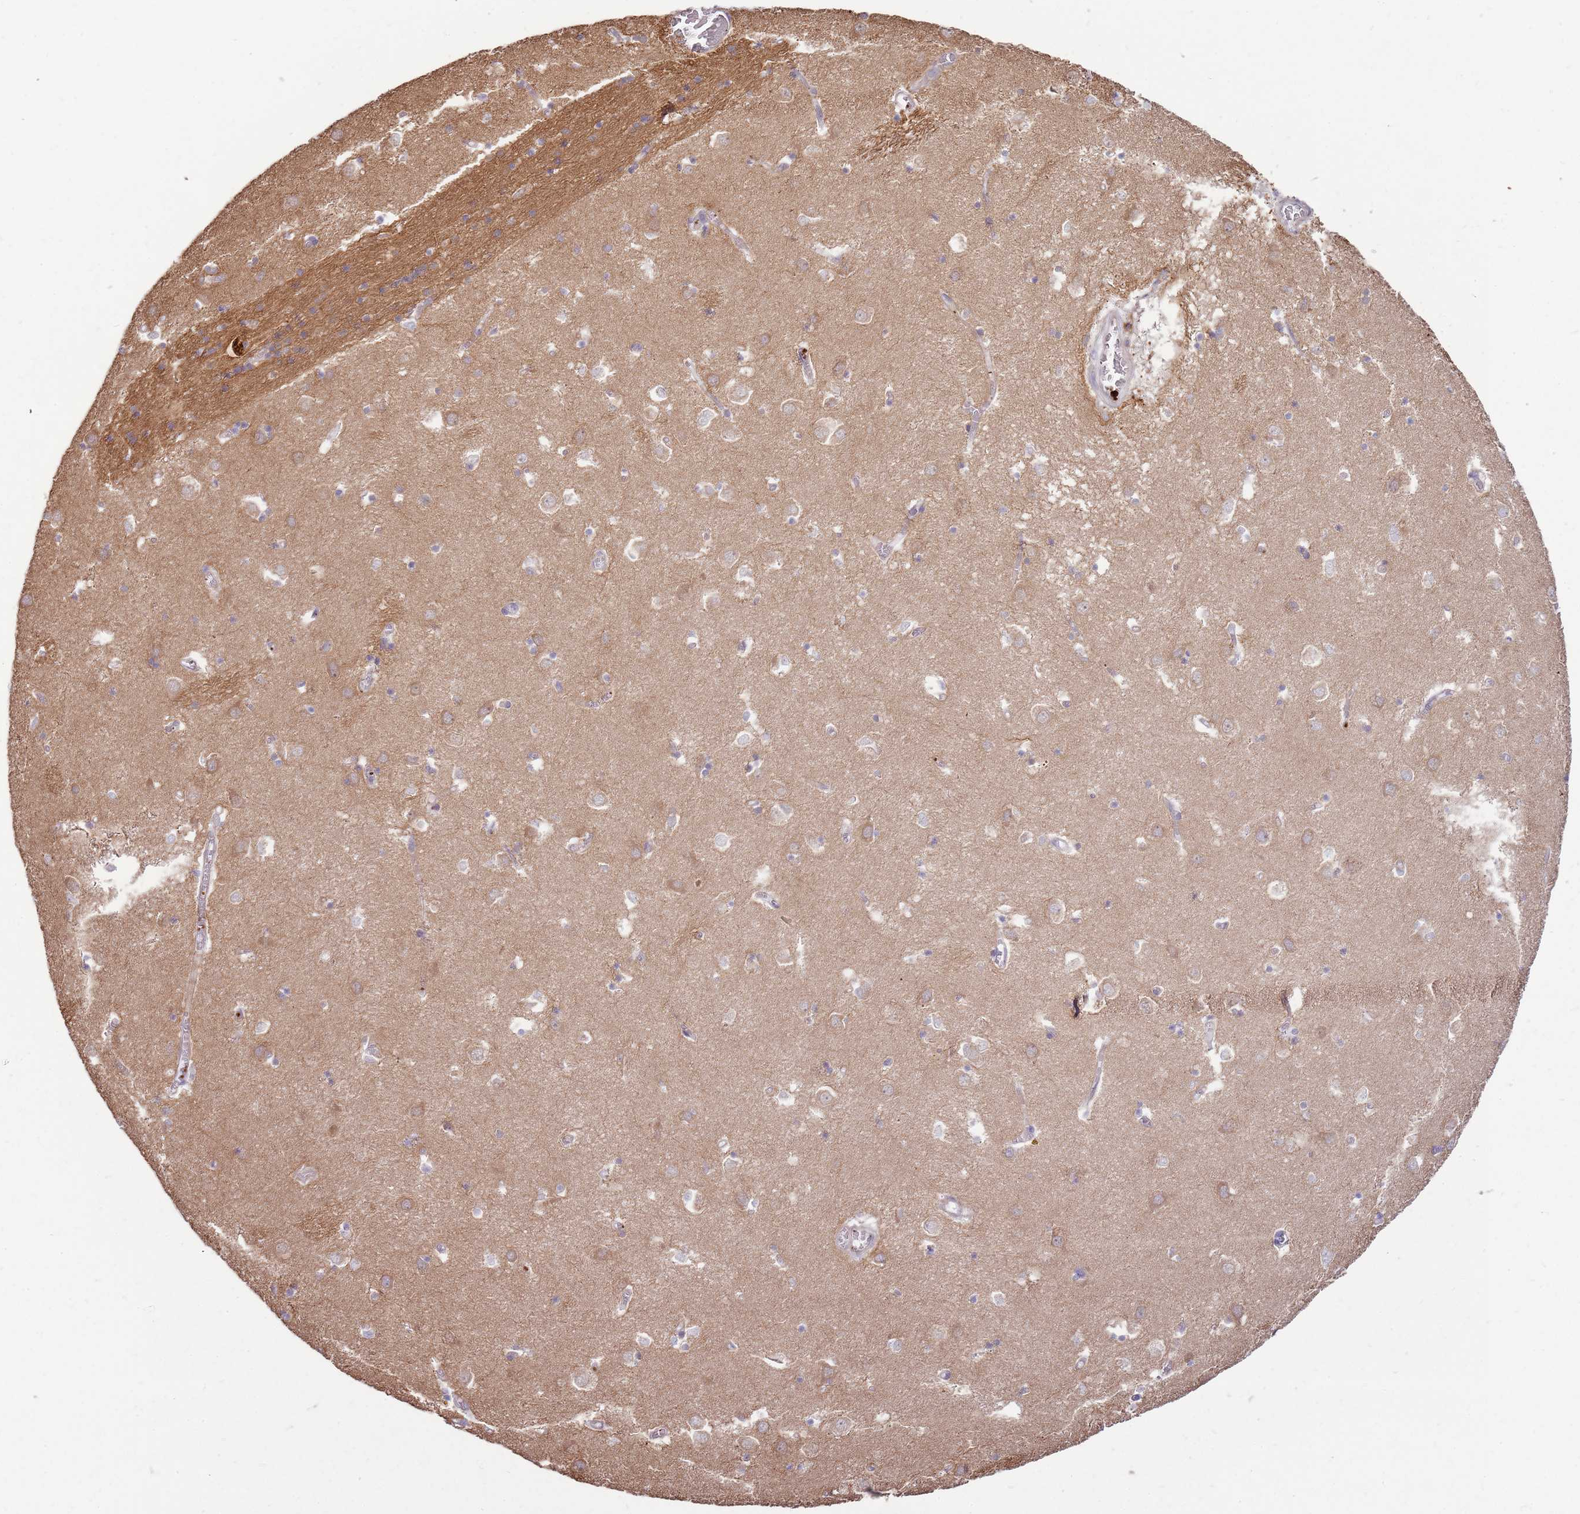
{"staining": {"intensity": "weak", "quantity": "25%-75%", "location": "cytoplasmic/membranous"}, "tissue": "caudate", "cell_type": "Glial cells", "image_type": "normal", "snomed": [{"axis": "morphology", "description": "Normal tissue, NOS"}, {"axis": "topography", "description": "Lateral ventricle wall"}], "caption": "Immunohistochemical staining of benign human caudate reveals weak cytoplasmic/membranous protein expression in about 25%-75% of glial cells.", "gene": "EMC1", "patient": {"sex": "male", "age": 70}}